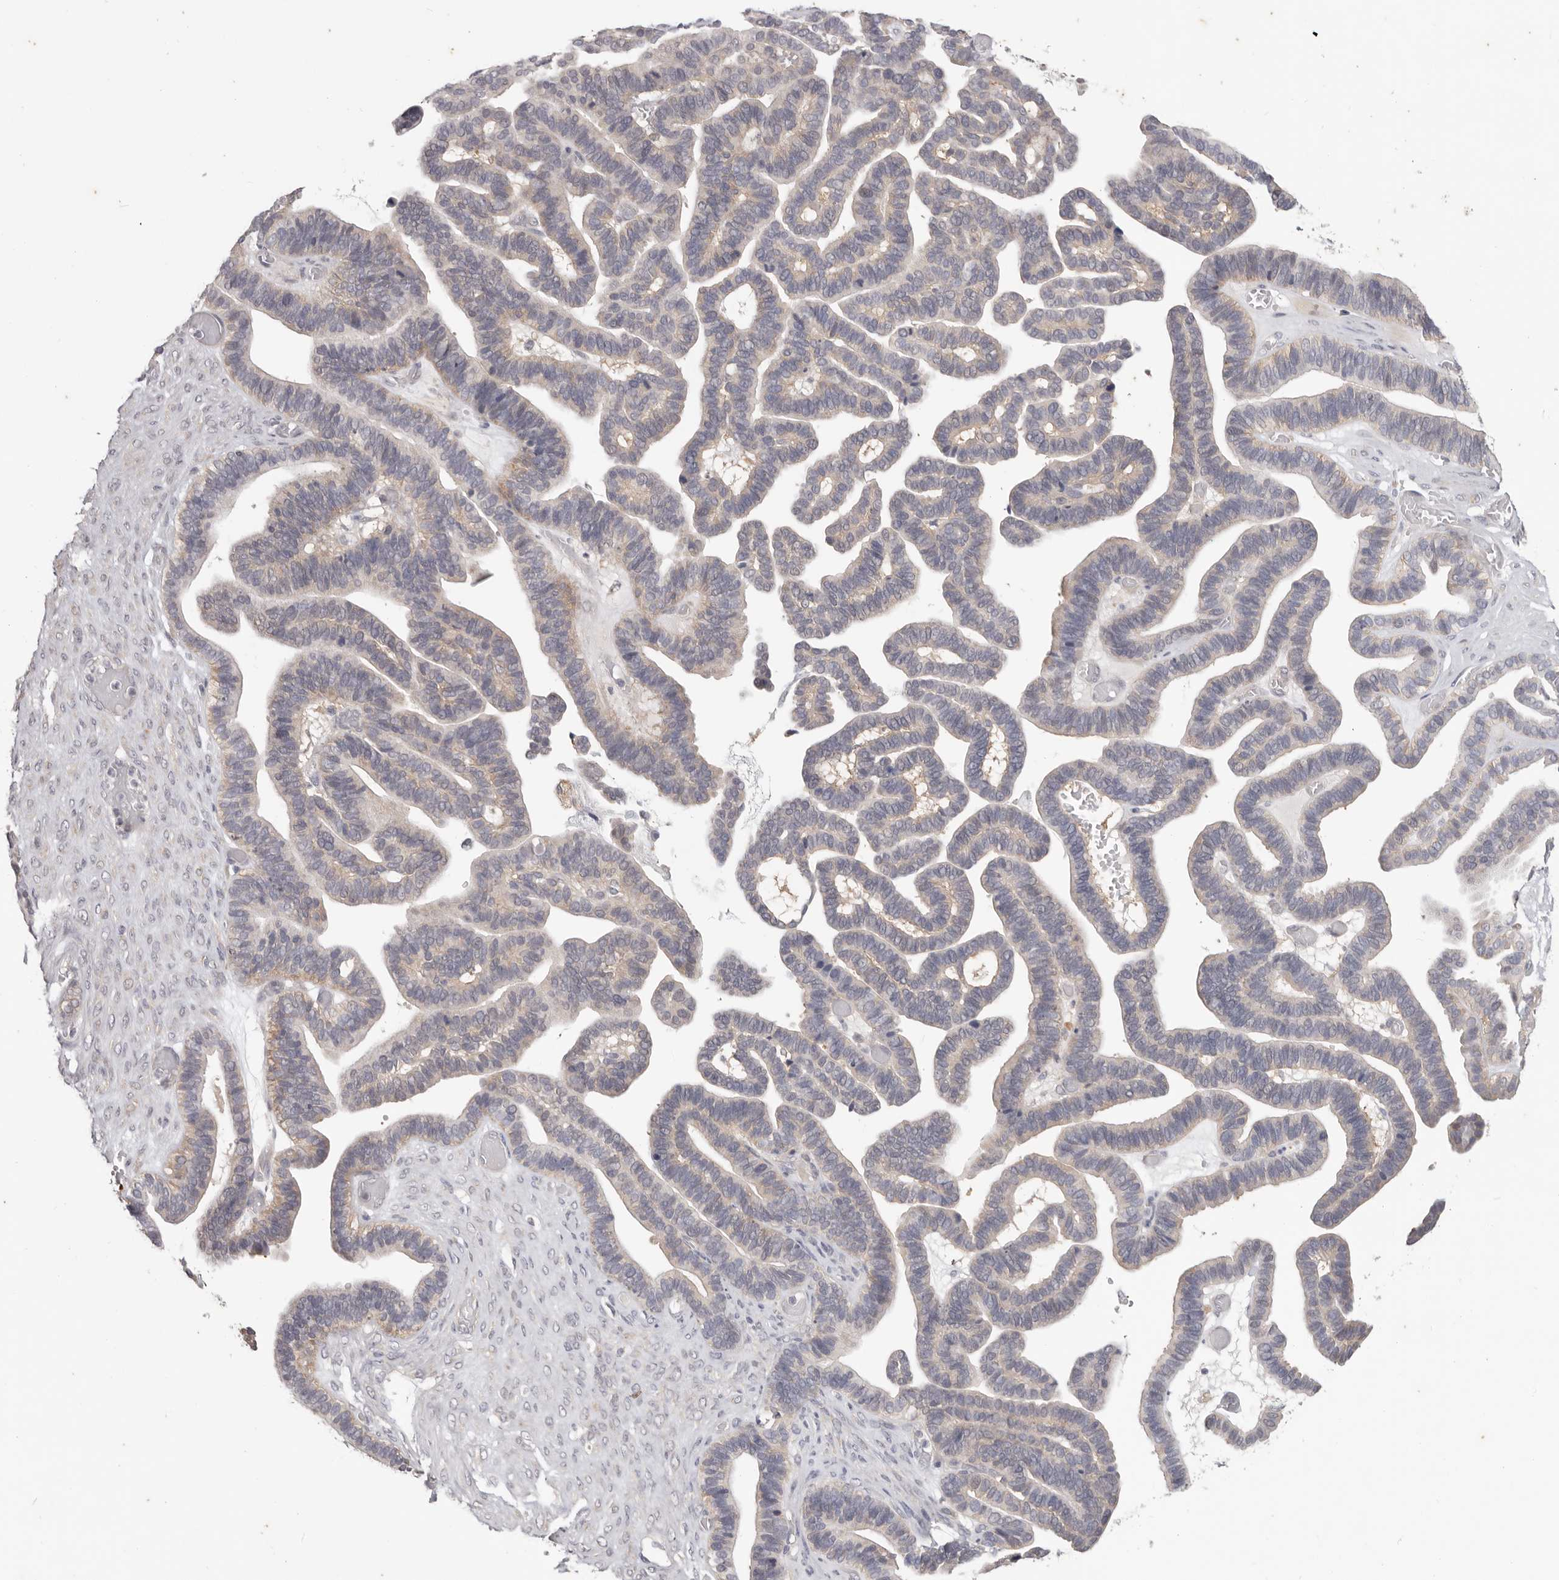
{"staining": {"intensity": "weak", "quantity": "25%-75%", "location": "cytoplasmic/membranous"}, "tissue": "ovarian cancer", "cell_type": "Tumor cells", "image_type": "cancer", "snomed": [{"axis": "morphology", "description": "Cystadenocarcinoma, serous, NOS"}, {"axis": "topography", "description": "Ovary"}], "caption": "This image shows ovarian cancer stained with immunohistochemistry (IHC) to label a protein in brown. The cytoplasmic/membranous of tumor cells show weak positivity for the protein. Nuclei are counter-stained blue.", "gene": "WDR77", "patient": {"sex": "female", "age": 56}}